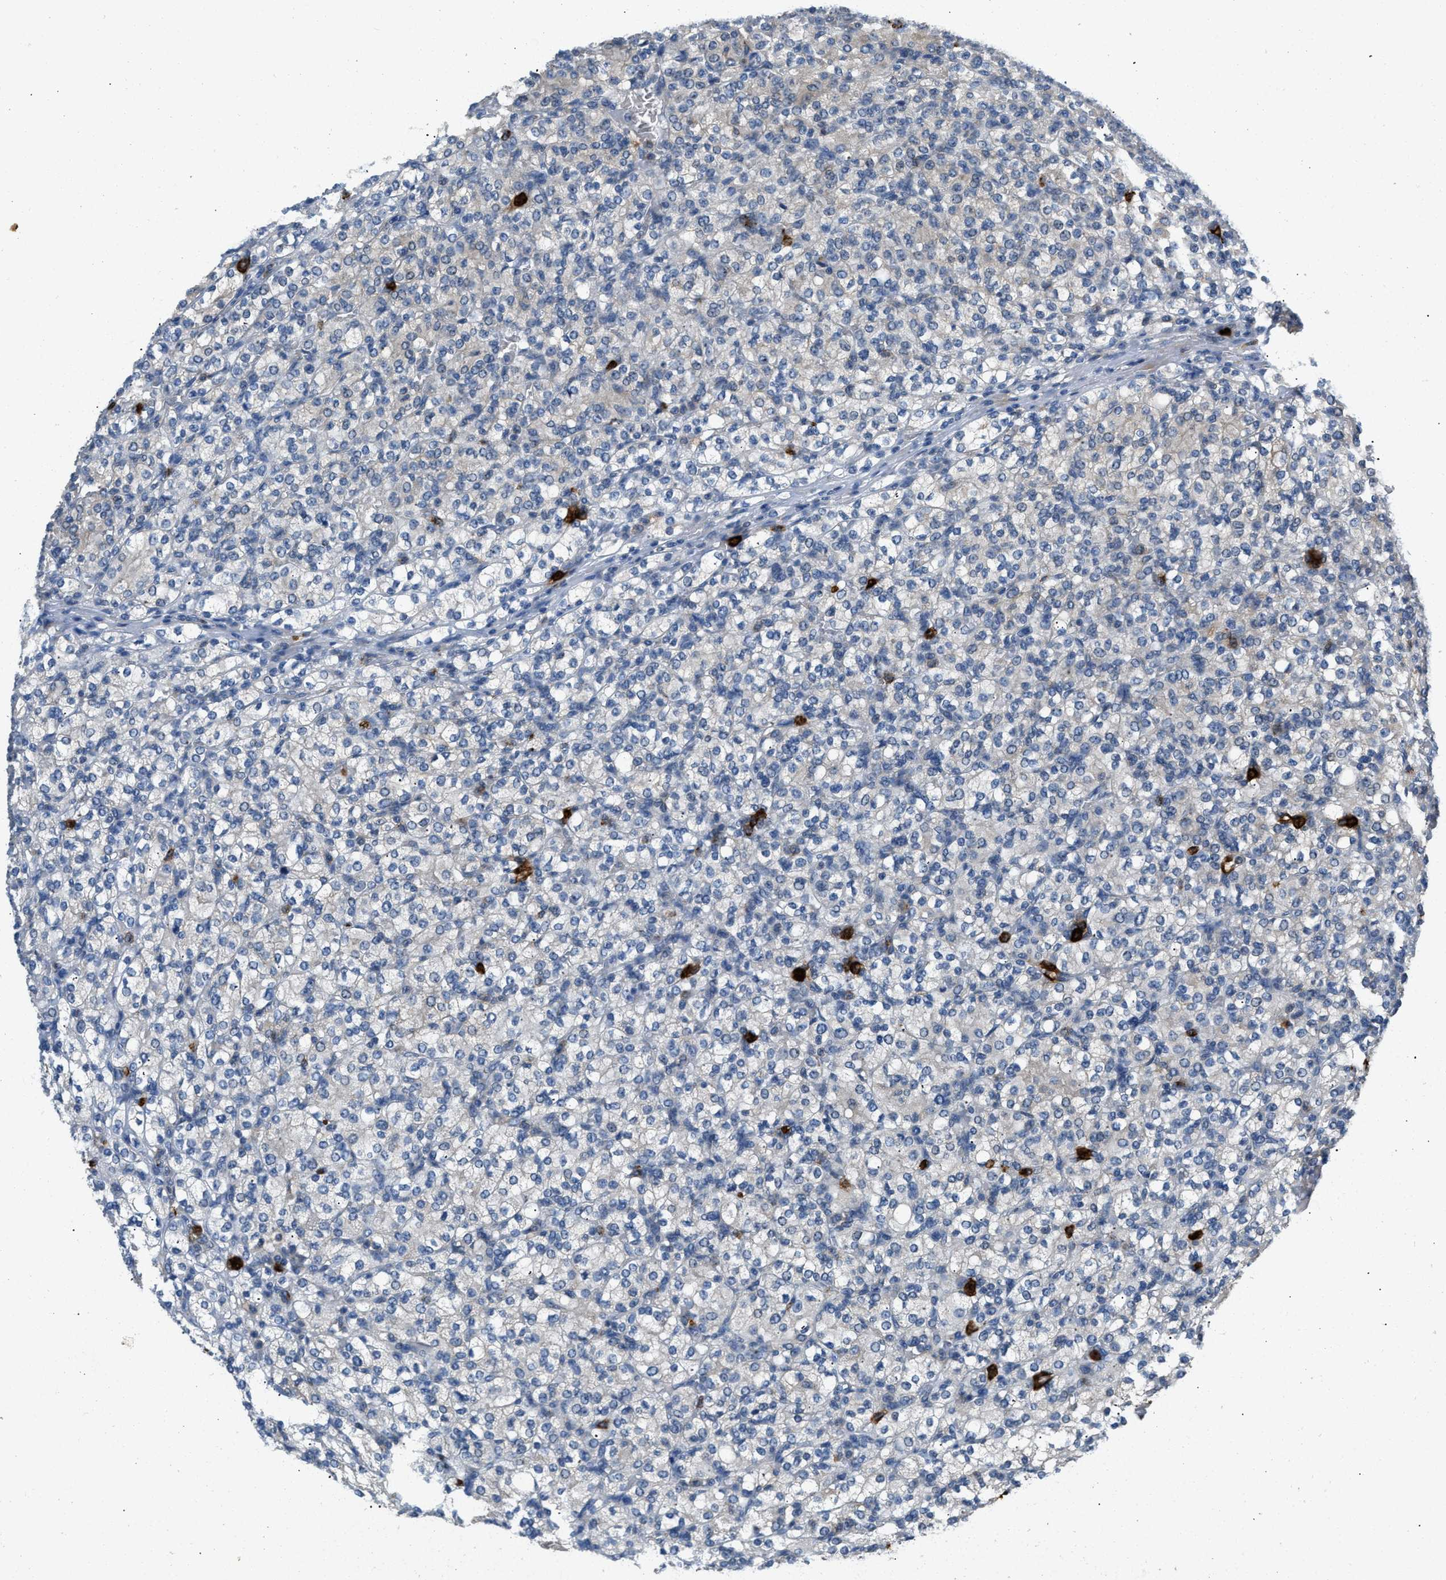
{"staining": {"intensity": "negative", "quantity": "none", "location": "none"}, "tissue": "renal cancer", "cell_type": "Tumor cells", "image_type": "cancer", "snomed": [{"axis": "morphology", "description": "Adenocarcinoma, NOS"}, {"axis": "topography", "description": "Kidney"}], "caption": "Immunohistochemical staining of renal cancer demonstrates no significant positivity in tumor cells.", "gene": "TOMM34", "patient": {"sex": "male", "age": 77}}